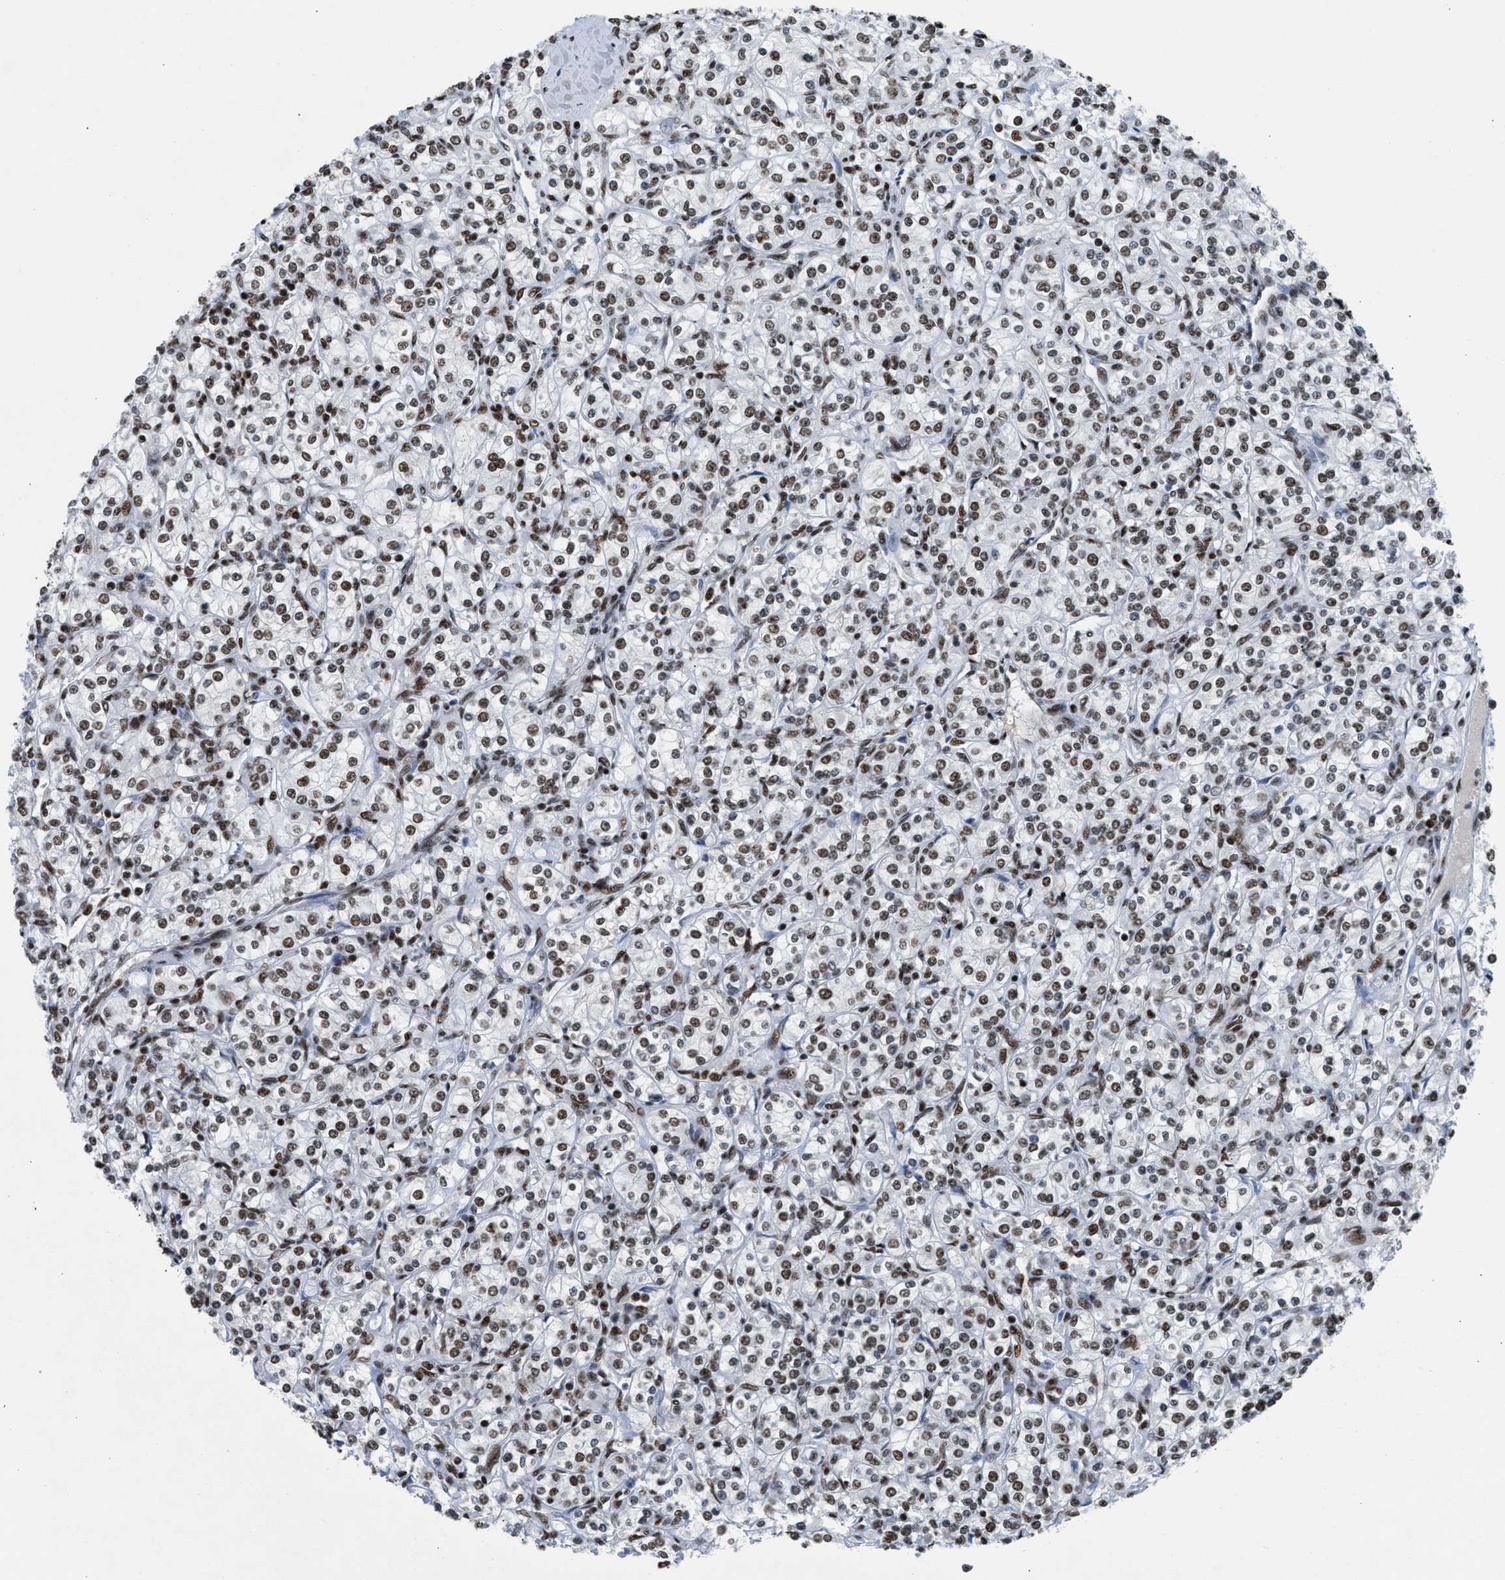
{"staining": {"intensity": "moderate", "quantity": ">75%", "location": "nuclear"}, "tissue": "renal cancer", "cell_type": "Tumor cells", "image_type": "cancer", "snomed": [{"axis": "morphology", "description": "Adenocarcinoma, NOS"}, {"axis": "topography", "description": "Kidney"}], "caption": "Immunohistochemistry (IHC) micrograph of neoplastic tissue: human renal adenocarcinoma stained using IHC shows medium levels of moderate protein expression localized specifically in the nuclear of tumor cells, appearing as a nuclear brown color.", "gene": "SCAF4", "patient": {"sex": "male", "age": 77}}